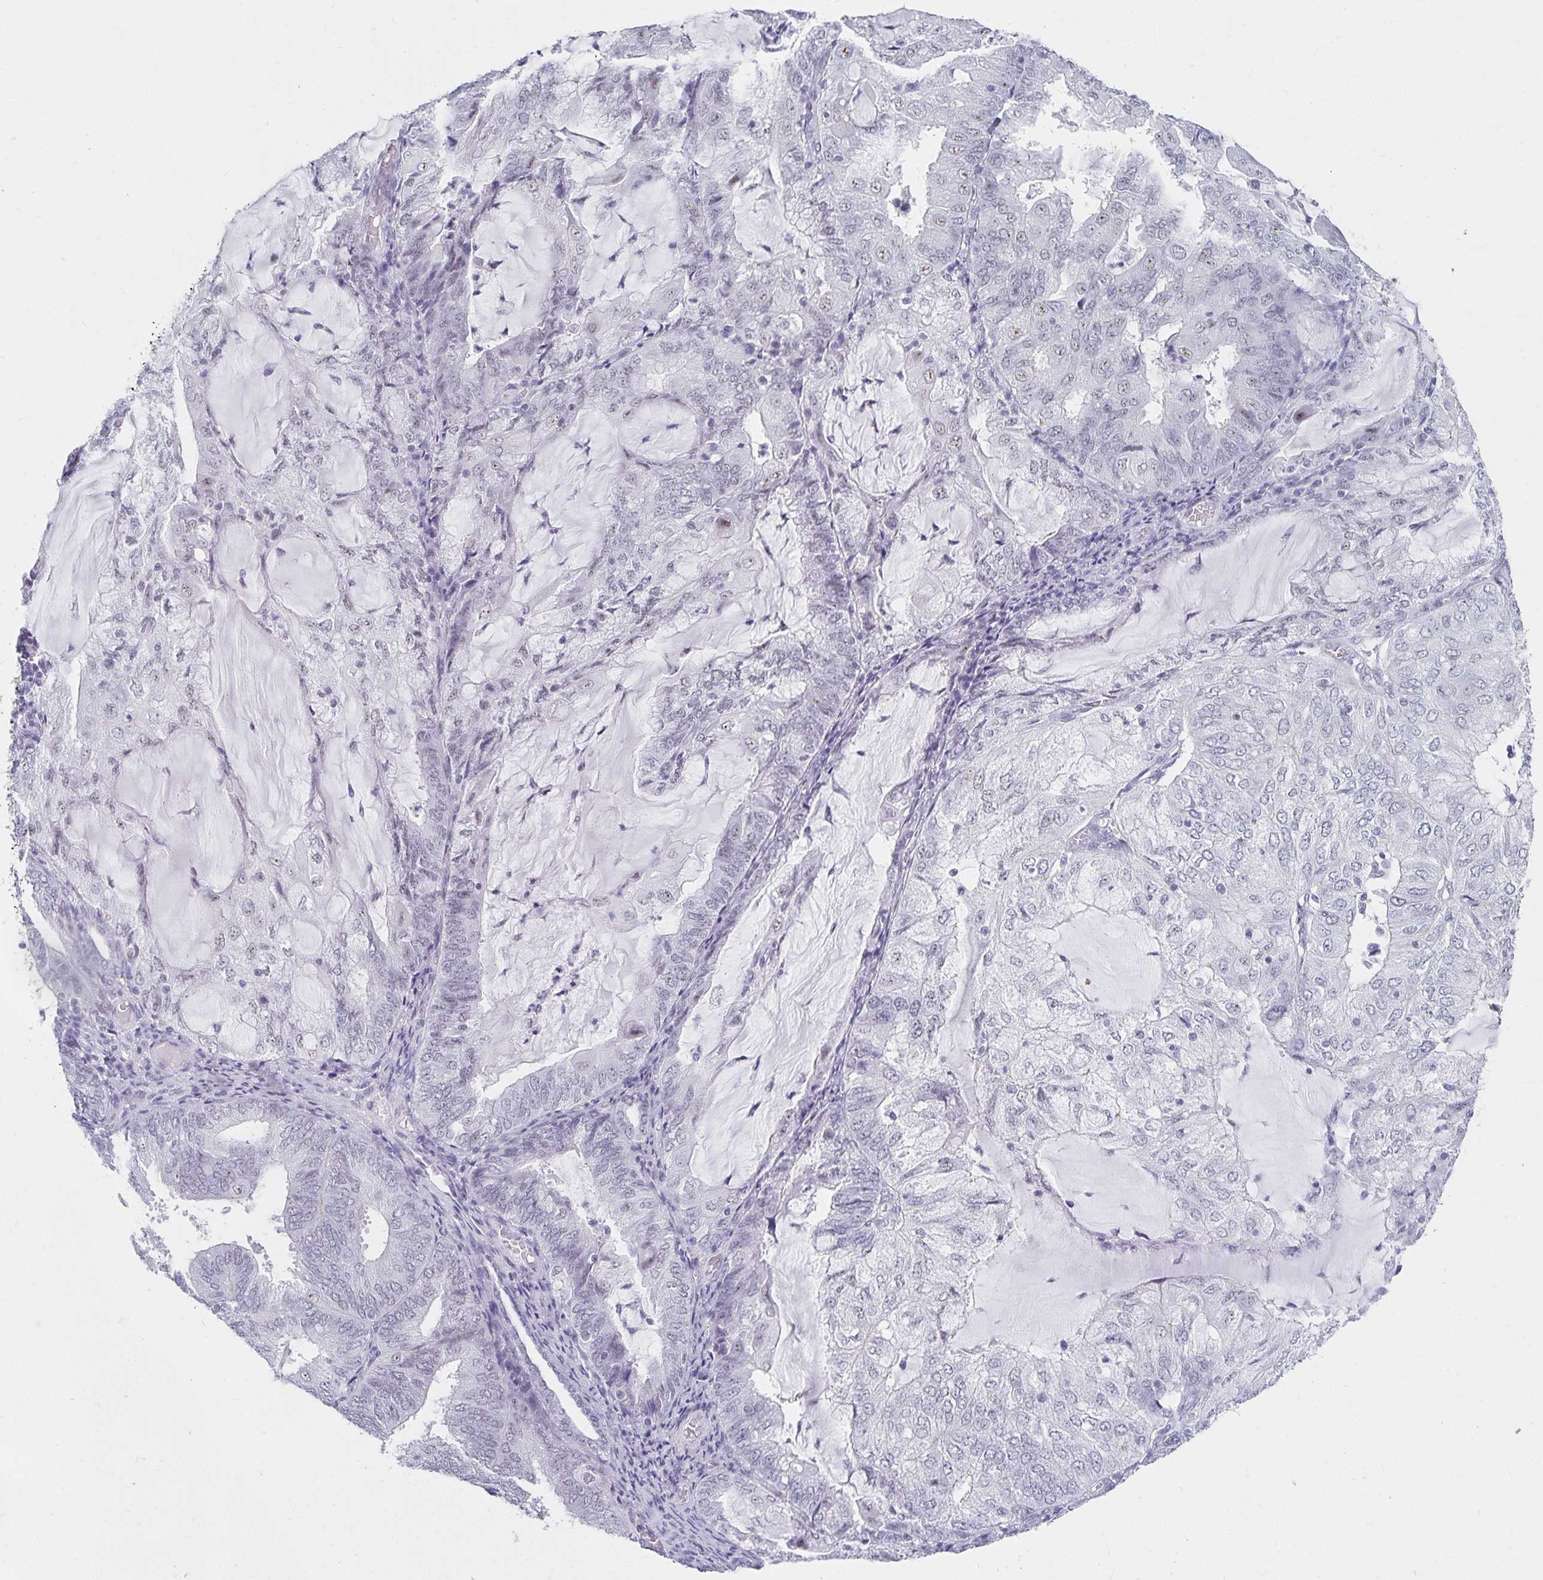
{"staining": {"intensity": "negative", "quantity": "none", "location": "none"}, "tissue": "endometrial cancer", "cell_type": "Tumor cells", "image_type": "cancer", "snomed": [{"axis": "morphology", "description": "Adenocarcinoma, NOS"}, {"axis": "topography", "description": "Endometrium"}], "caption": "This is an immunohistochemistry micrograph of human adenocarcinoma (endometrial). There is no staining in tumor cells.", "gene": "C20orf85", "patient": {"sex": "female", "age": 81}}